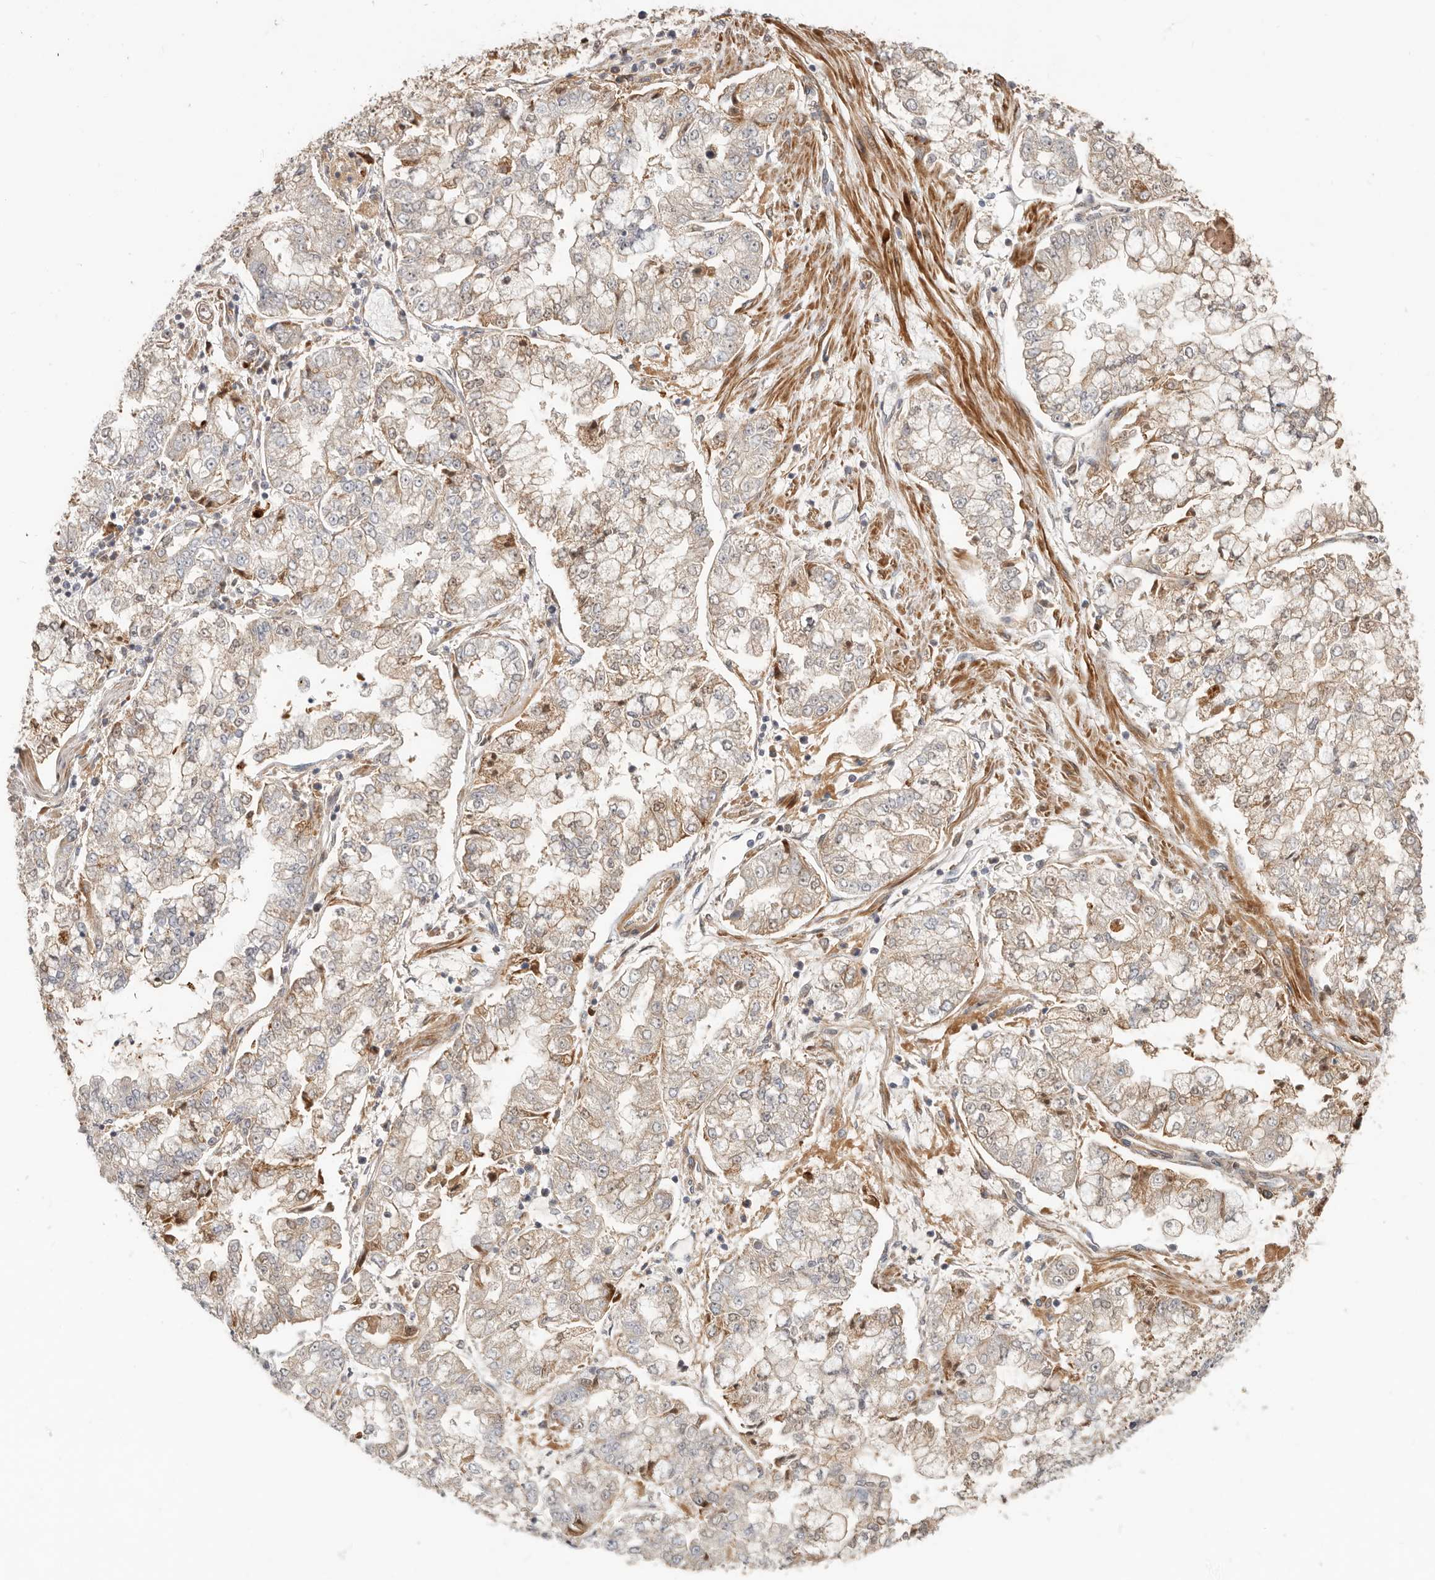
{"staining": {"intensity": "moderate", "quantity": "25%-75%", "location": "cytoplasmic/membranous"}, "tissue": "stomach cancer", "cell_type": "Tumor cells", "image_type": "cancer", "snomed": [{"axis": "morphology", "description": "Adenocarcinoma, NOS"}, {"axis": "topography", "description": "Stomach"}], "caption": "Immunohistochemistry micrograph of neoplastic tissue: human stomach cancer stained using IHC exhibits medium levels of moderate protein expression localized specifically in the cytoplasmic/membranous of tumor cells, appearing as a cytoplasmic/membranous brown color.", "gene": "MTFR2", "patient": {"sex": "male", "age": 76}}